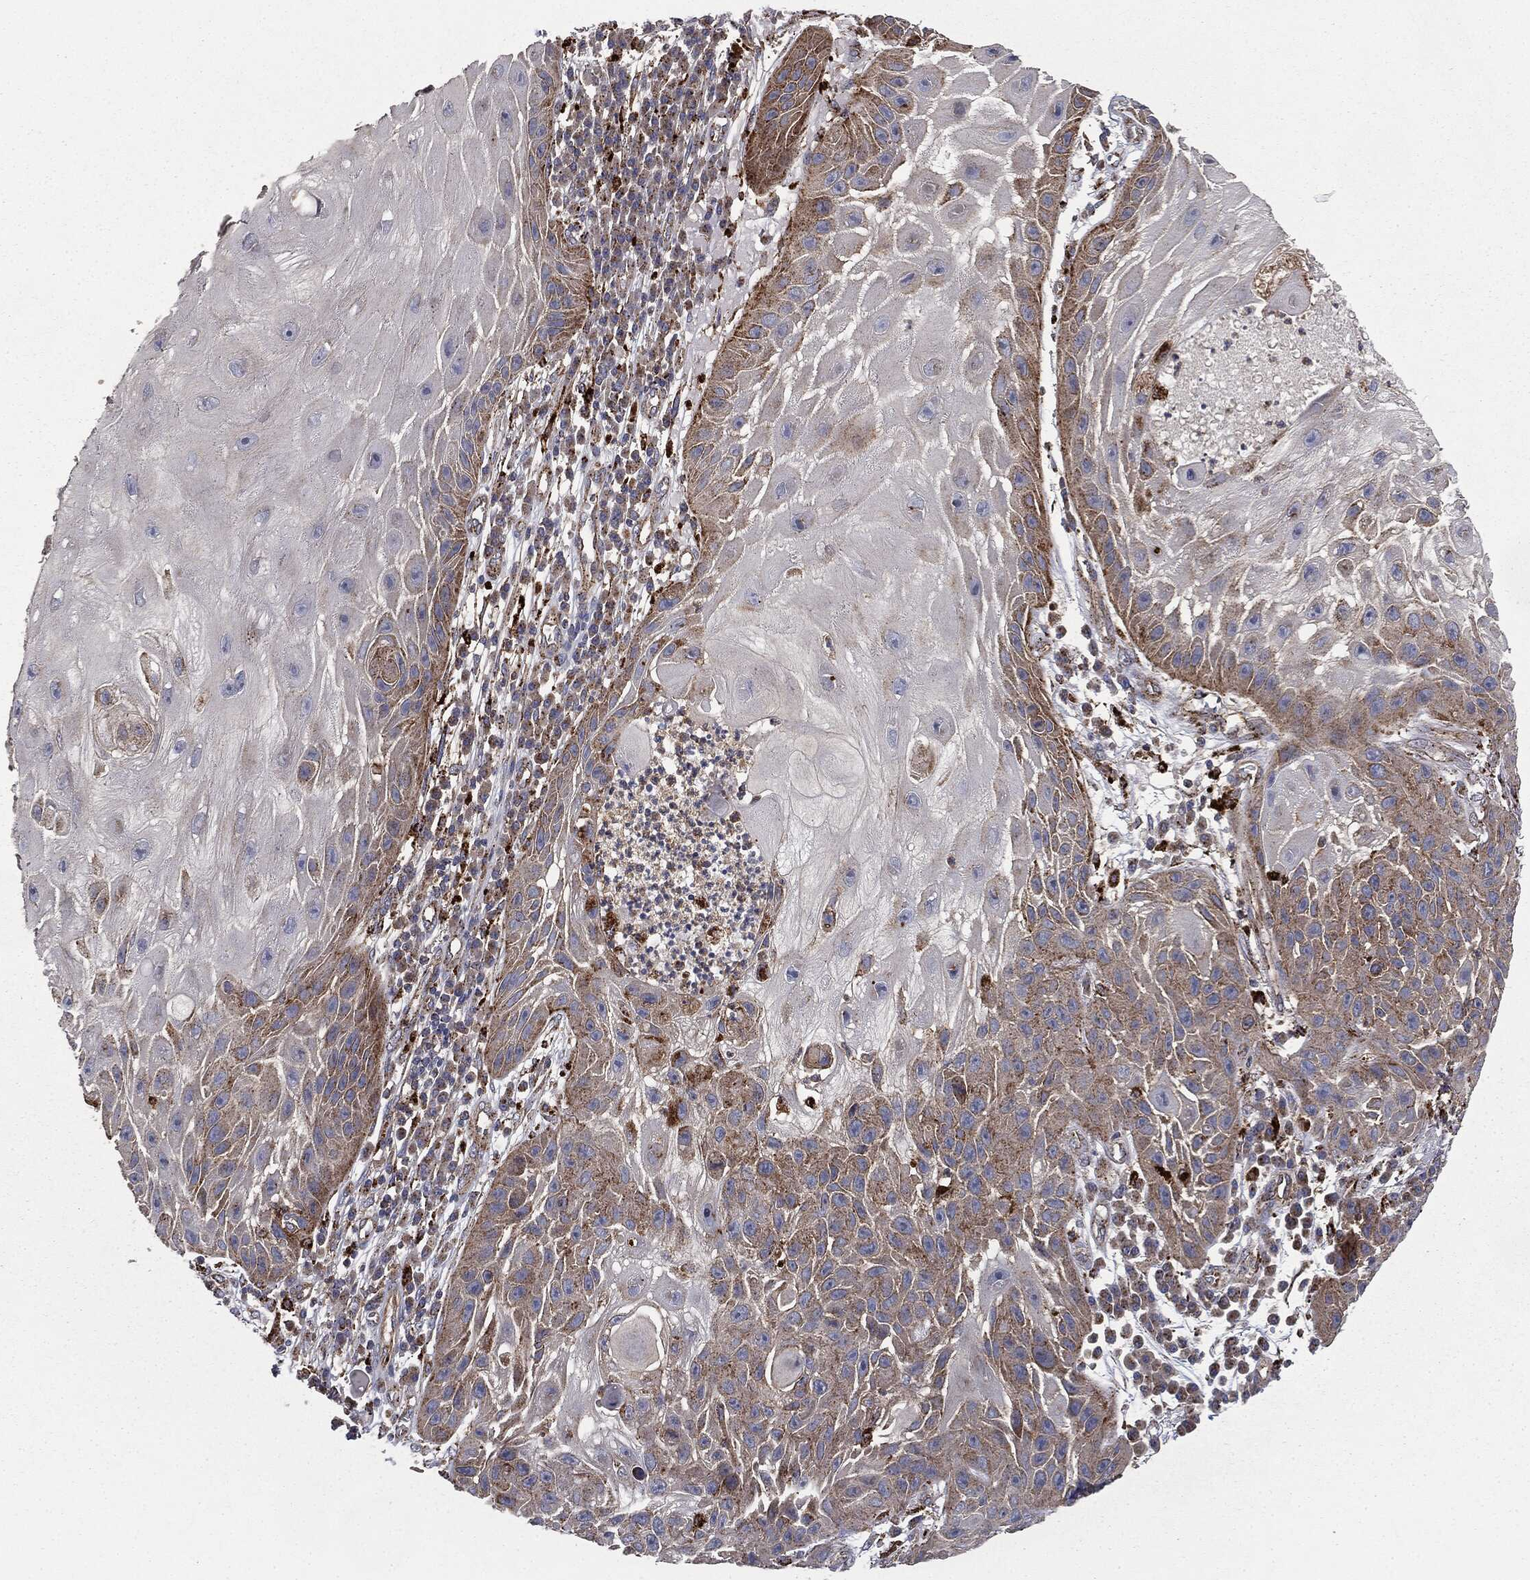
{"staining": {"intensity": "moderate", "quantity": "<25%", "location": "cytoplasmic/membranous"}, "tissue": "skin cancer", "cell_type": "Tumor cells", "image_type": "cancer", "snomed": [{"axis": "morphology", "description": "Normal tissue, NOS"}, {"axis": "morphology", "description": "Squamous cell carcinoma, NOS"}, {"axis": "topography", "description": "Skin"}], "caption": "High-magnification brightfield microscopy of skin squamous cell carcinoma stained with DAB (brown) and counterstained with hematoxylin (blue). tumor cells exhibit moderate cytoplasmic/membranous positivity is present in approximately<25% of cells.", "gene": "CTSA", "patient": {"sex": "male", "age": 79}}